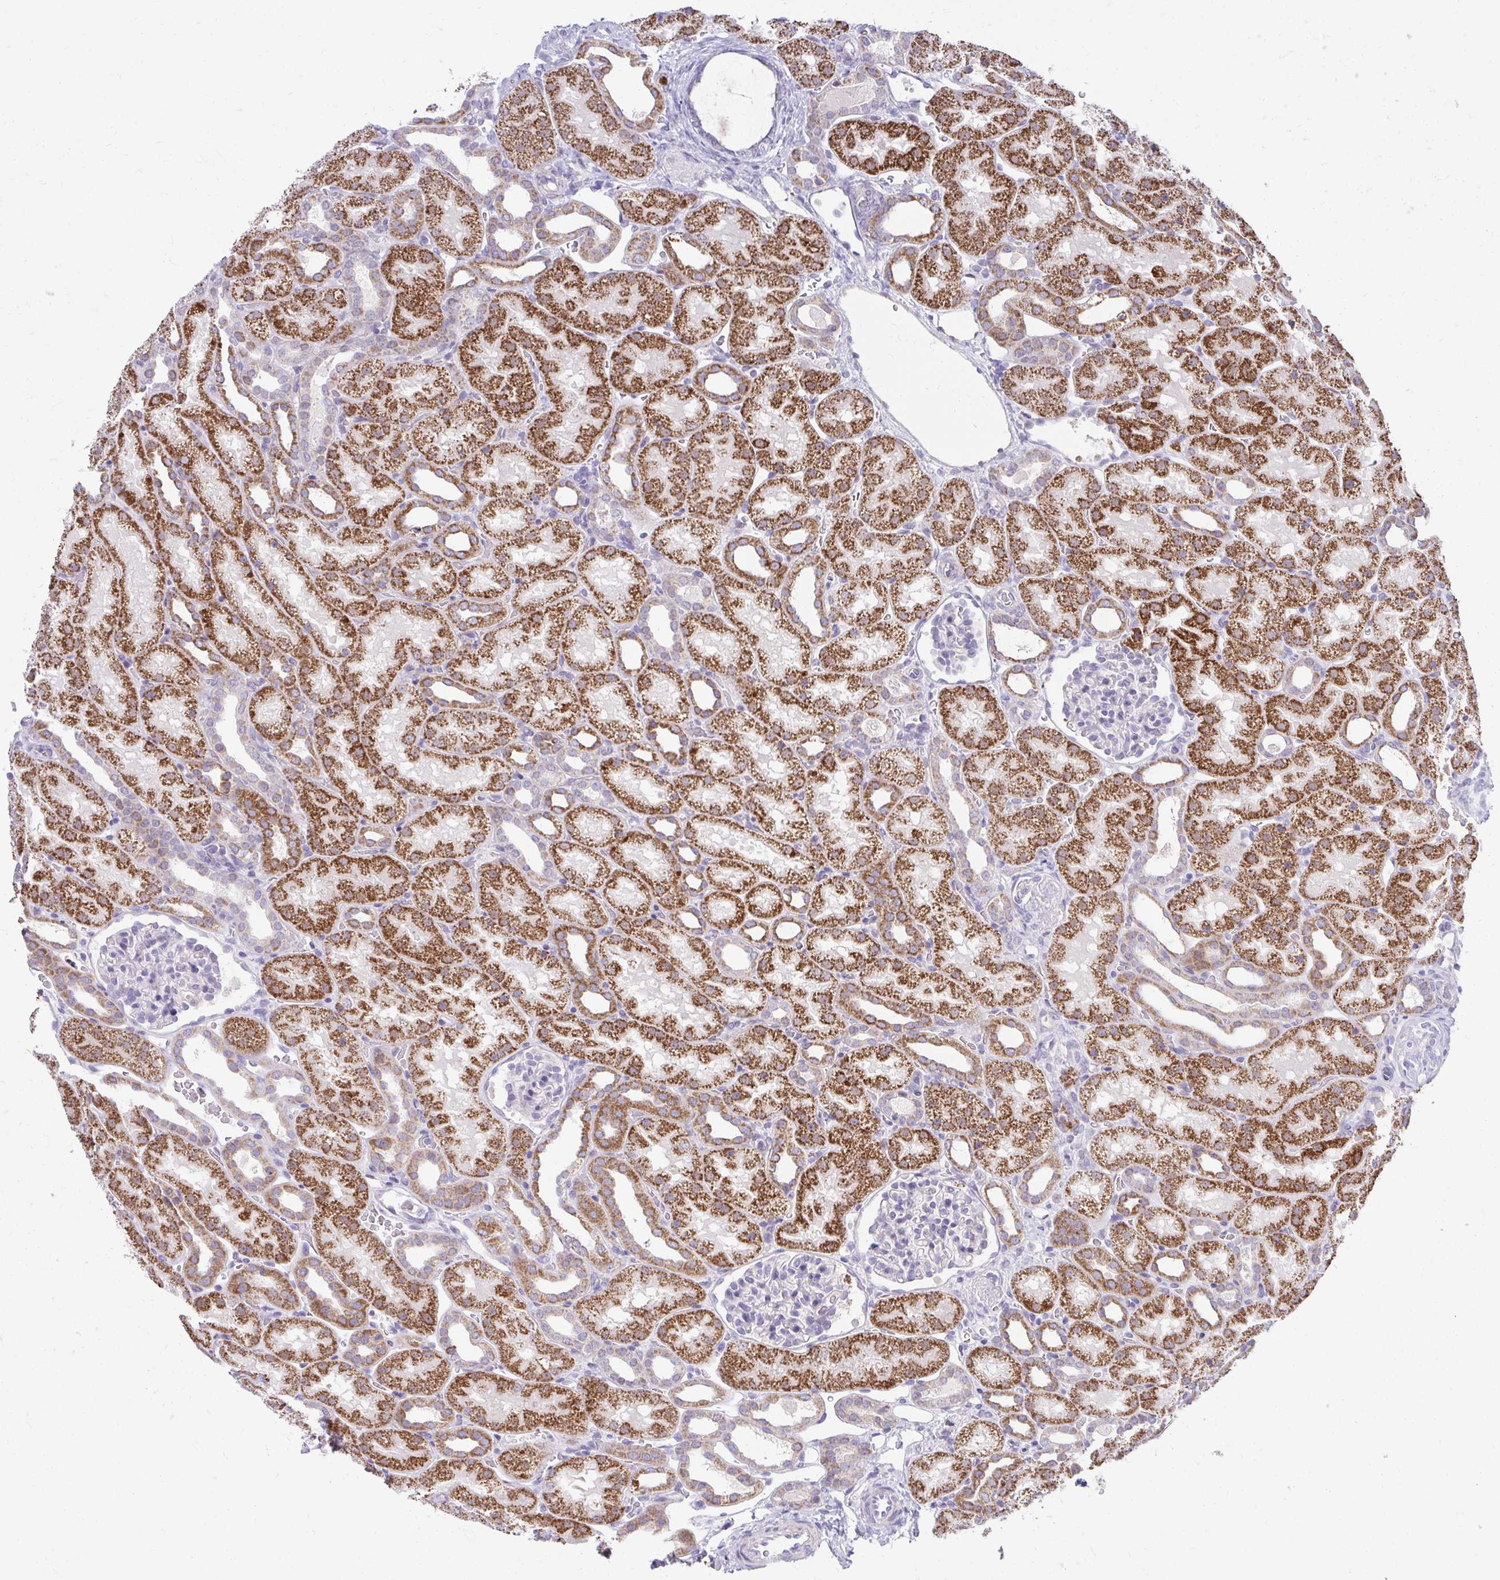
{"staining": {"intensity": "negative", "quantity": "none", "location": "none"}, "tissue": "kidney", "cell_type": "Cells in glomeruli", "image_type": "normal", "snomed": [{"axis": "morphology", "description": "Normal tissue, NOS"}, {"axis": "topography", "description": "Kidney"}], "caption": "Immunohistochemical staining of unremarkable kidney exhibits no significant staining in cells in glomeruli.", "gene": "PRRG3", "patient": {"sex": "male", "age": 2}}